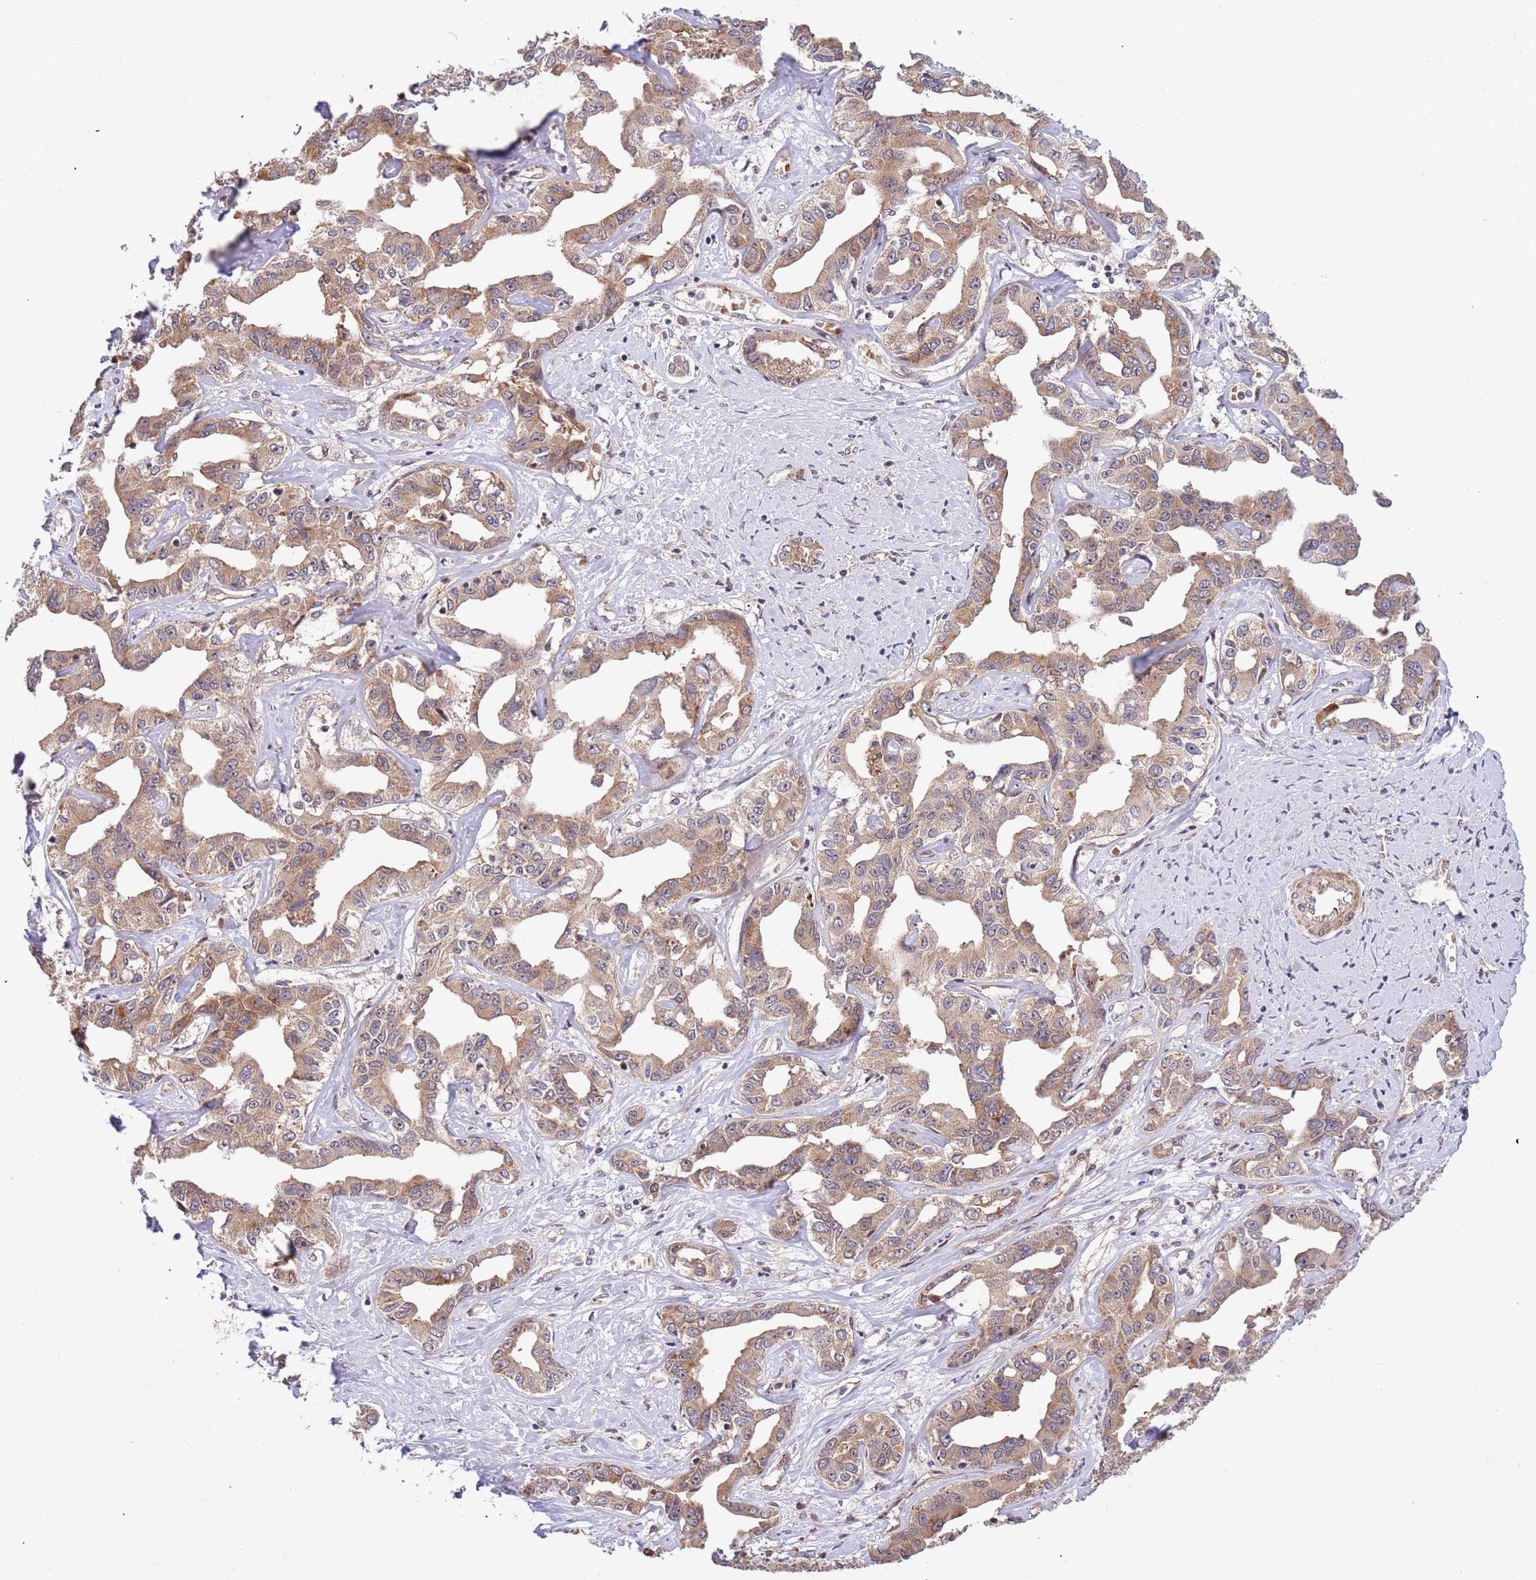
{"staining": {"intensity": "moderate", "quantity": ">75%", "location": "cytoplasmic/membranous"}, "tissue": "liver cancer", "cell_type": "Tumor cells", "image_type": "cancer", "snomed": [{"axis": "morphology", "description": "Cholangiocarcinoma"}, {"axis": "topography", "description": "Liver"}], "caption": "Tumor cells demonstrate moderate cytoplasmic/membranous expression in approximately >75% of cells in liver cancer. (brown staining indicates protein expression, while blue staining denotes nuclei).", "gene": "HAUS3", "patient": {"sex": "male", "age": 59}}